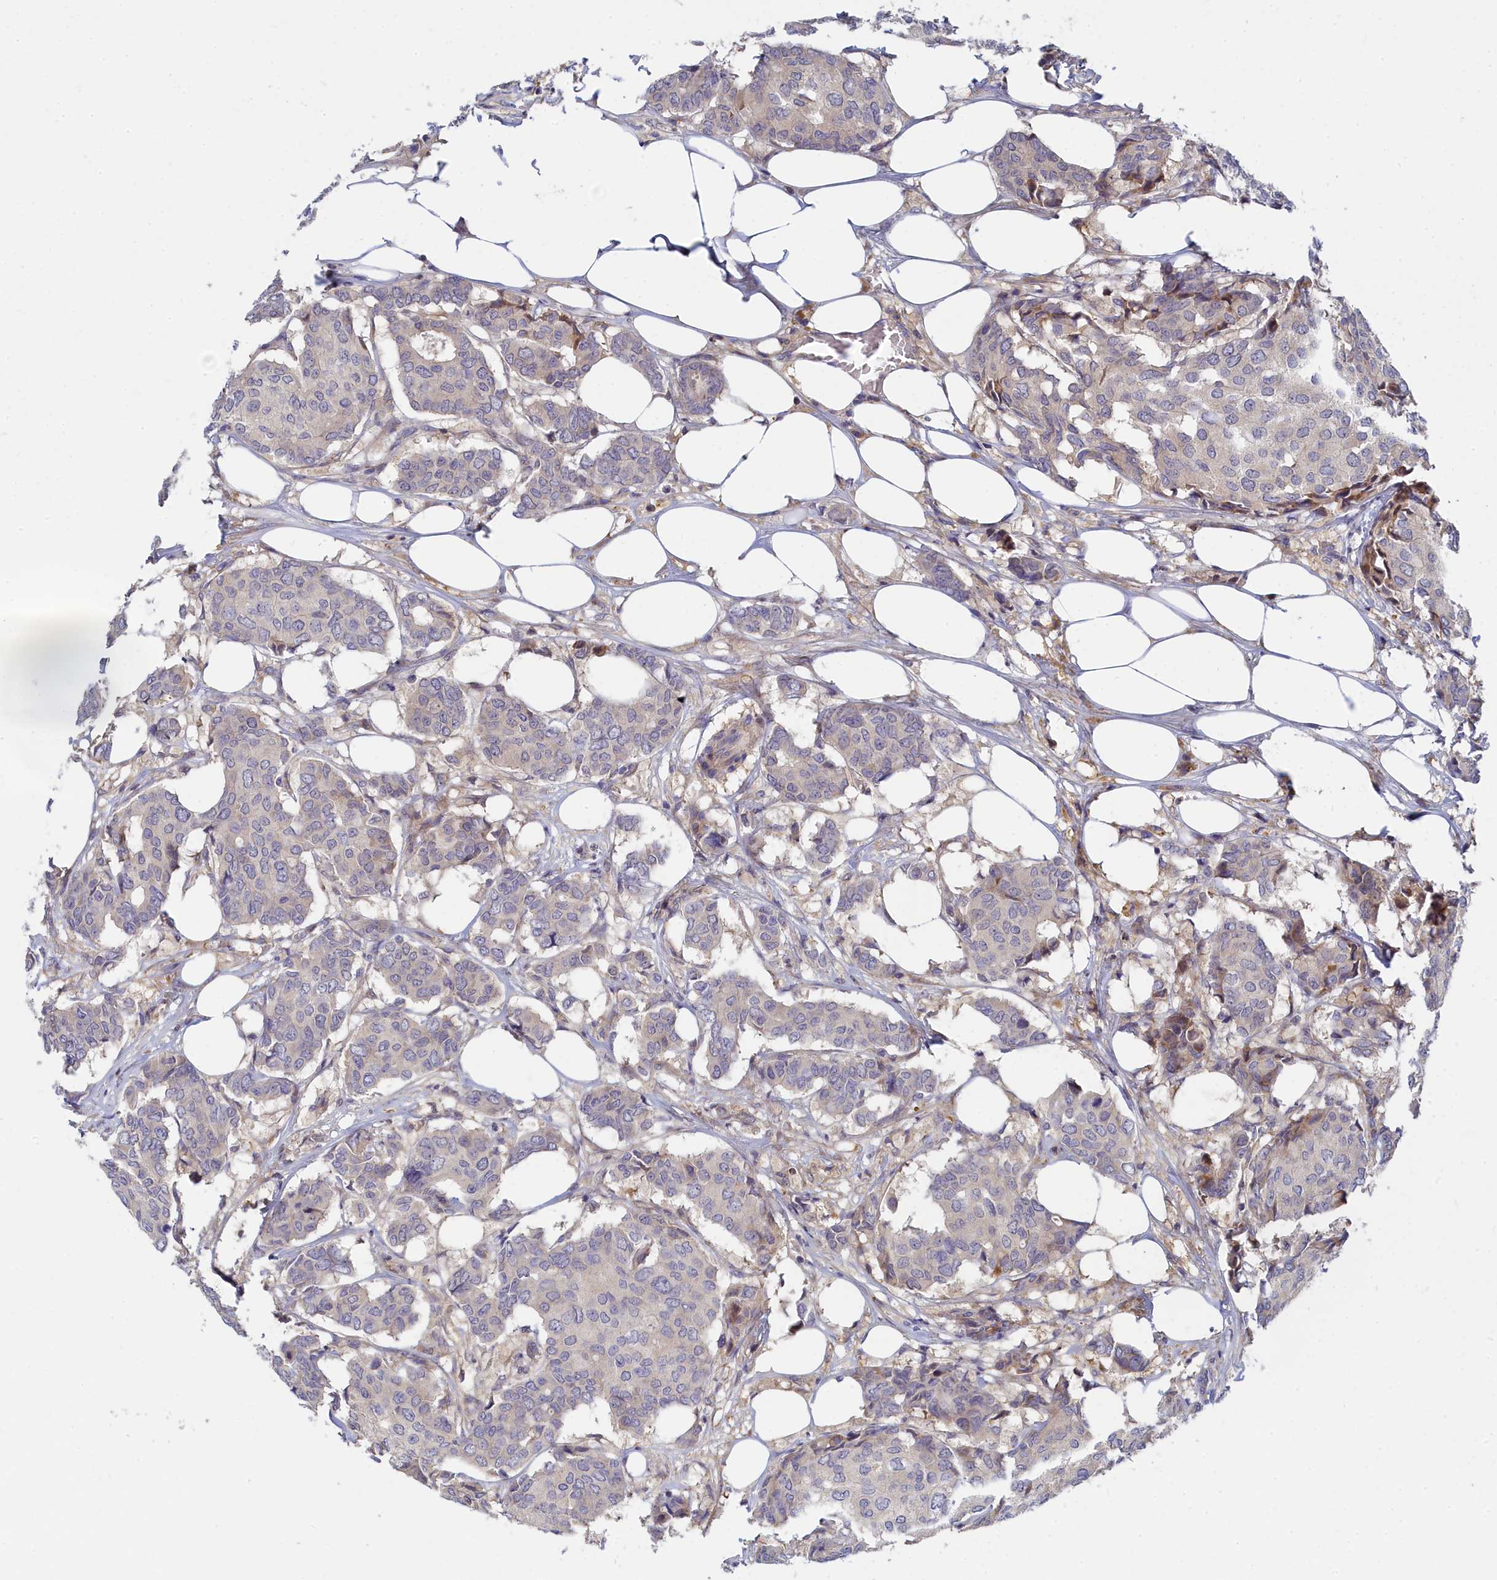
{"staining": {"intensity": "moderate", "quantity": "<25%", "location": "cytoplasmic/membranous,nuclear"}, "tissue": "breast cancer", "cell_type": "Tumor cells", "image_type": "cancer", "snomed": [{"axis": "morphology", "description": "Duct carcinoma"}, {"axis": "topography", "description": "Breast"}], "caption": "Protein positivity by IHC displays moderate cytoplasmic/membranous and nuclear expression in approximately <25% of tumor cells in intraductal carcinoma (breast).", "gene": "SPATA5L1", "patient": {"sex": "female", "age": 75}}